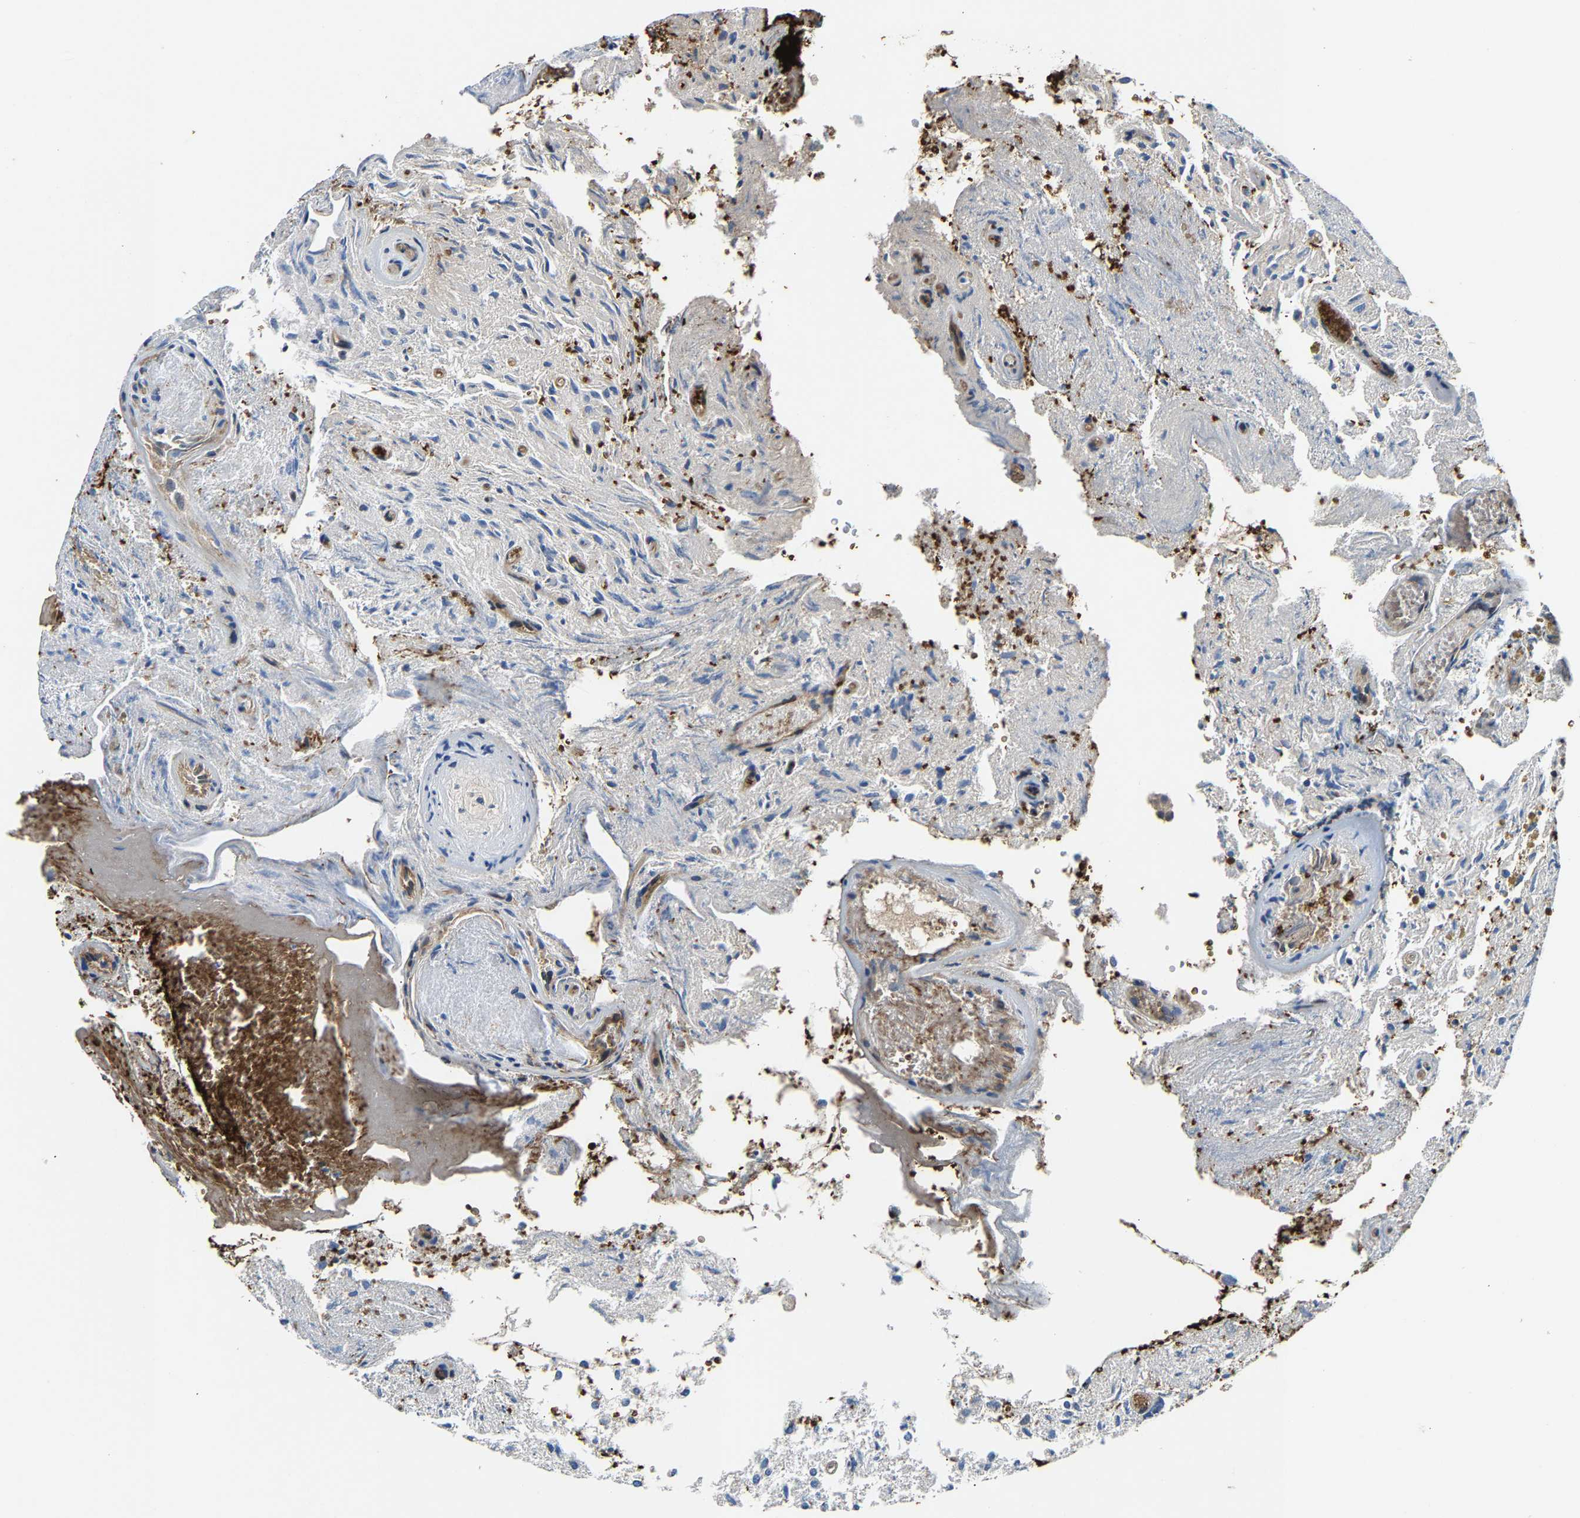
{"staining": {"intensity": "negative", "quantity": "none", "location": "none"}, "tissue": "glioma", "cell_type": "Tumor cells", "image_type": "cancer", "snomed": [{"axis": "morphology", "description": "Glioma, malignant, High grade"}, {"axis": "topography", "description": "Brain"}], "caption": "Immunohistochemical staining of high-grade glioma (malignant) reveals no significant staining in tumor cells. Brightfield microscopy of immunohistochemistry stained with DAB (3,3'-diaminobenzidine) (brown) and hematoxylin (blue), captured at high magnification.", "gene": "GIMAP7", "patient": {"sex": "female", "age": 59}}